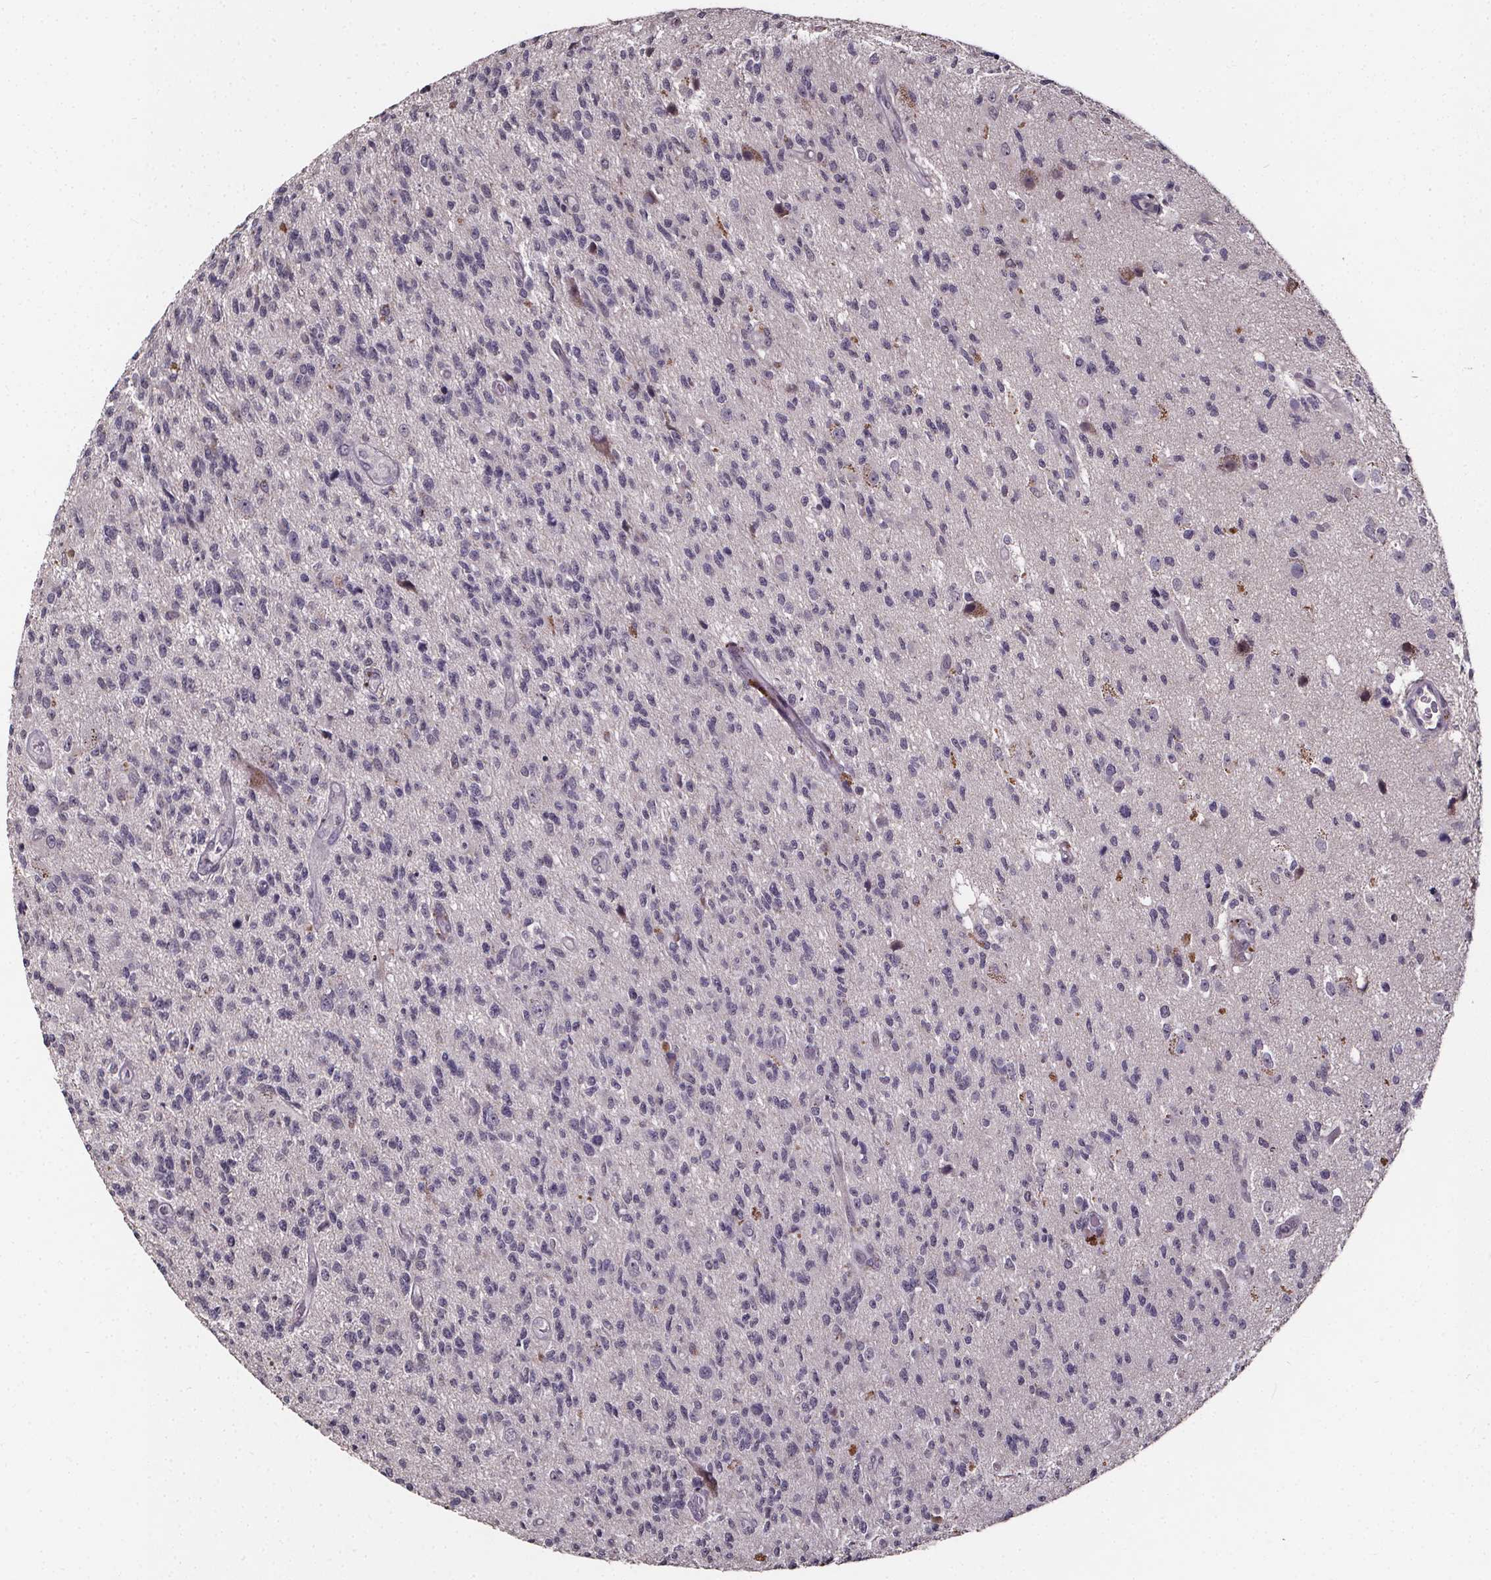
{"staining": {"intensity": "negative", "quantity": "none", "location": "none"}, "tissue": "glioma", "cell_type": "Tumor cells", "image_type": "cancer", "snomed": [{"axis": "morphology", "description": "Glioma, malignant, High grade"}, {"axis": "topography", "description": "Brain"}], "caption": "Histopathology image shows no protein positivity in tumor cells of glioma tissue.", "gene": "SPAG8", "patient": {"sex": "male", "age": 56}}